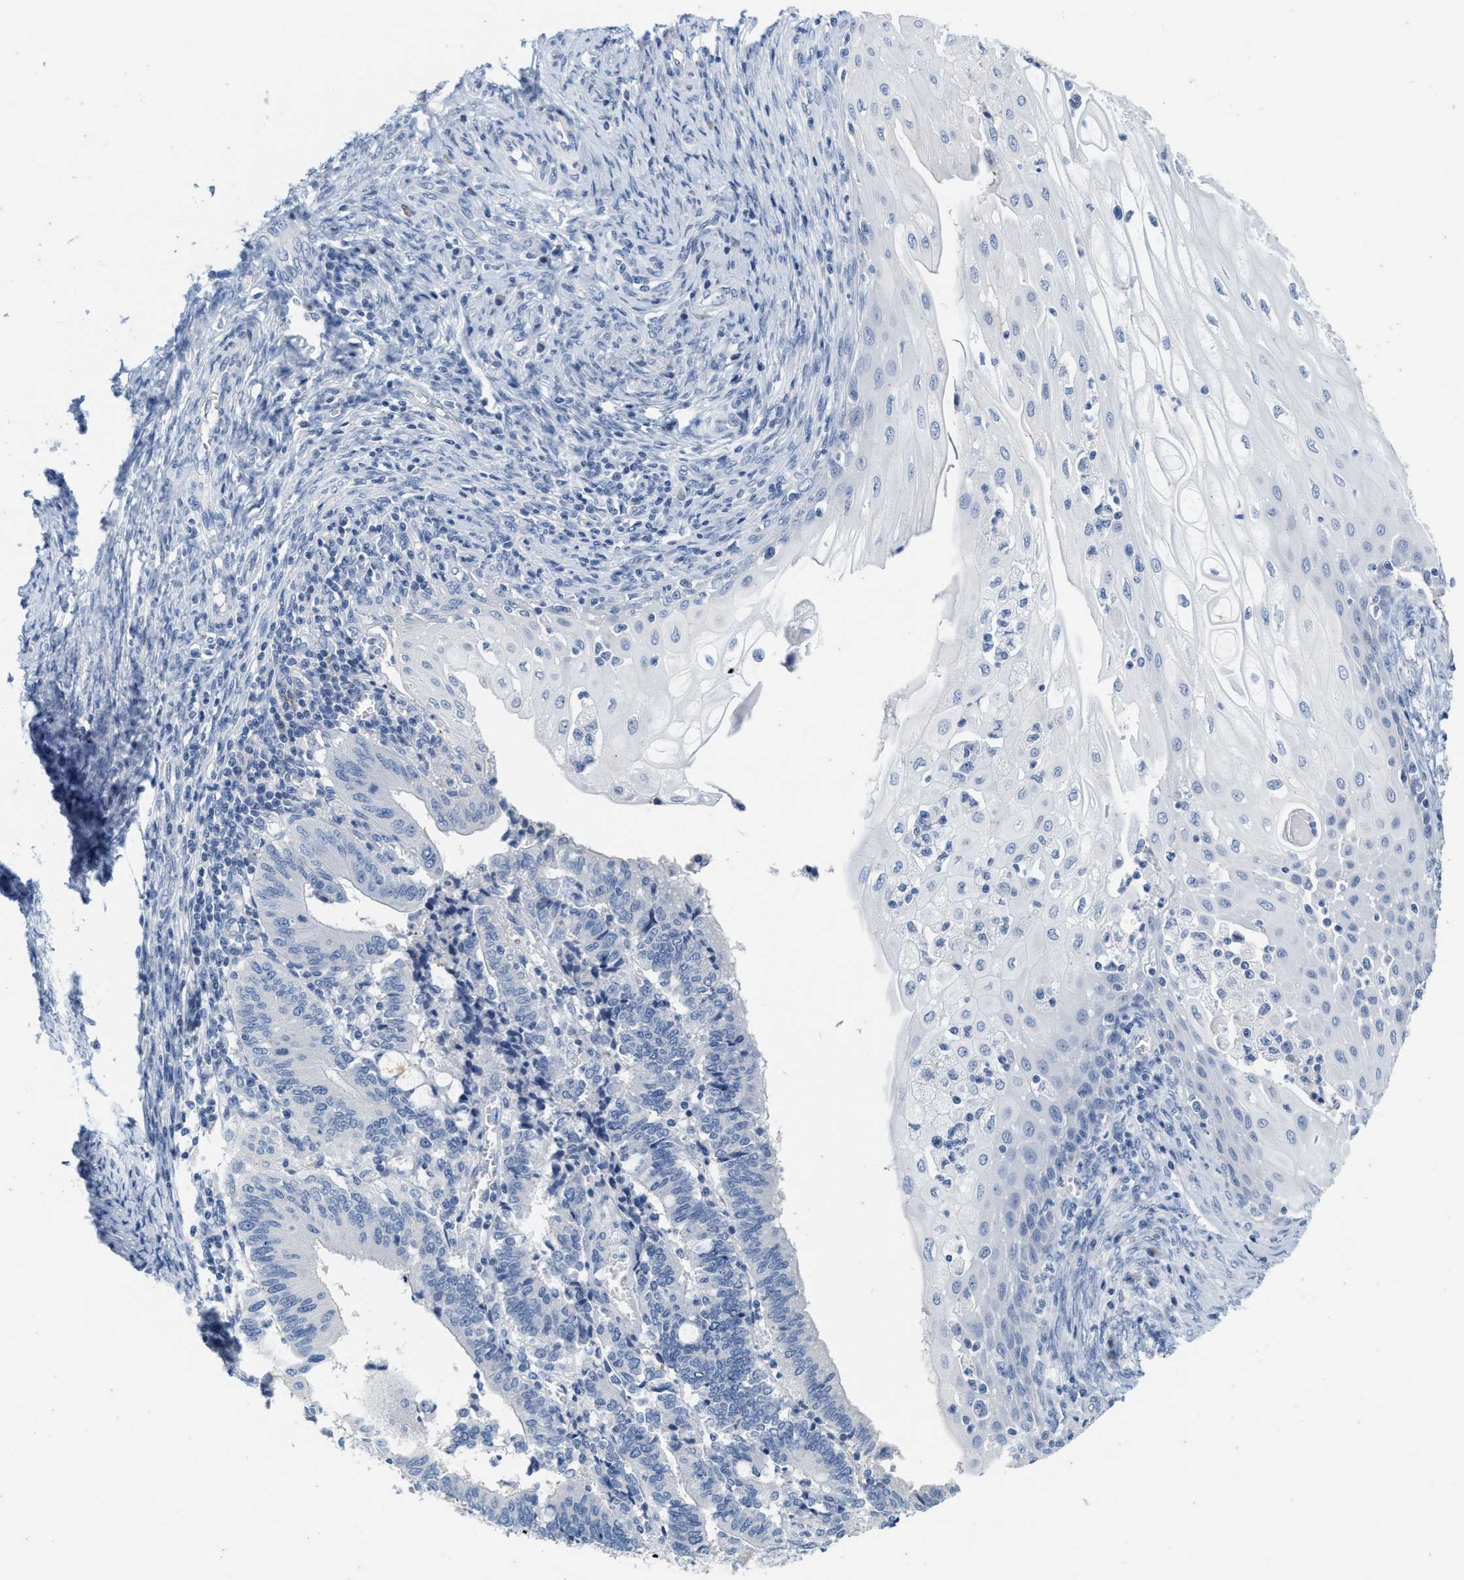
{"staining": {"intensity": "negative", "quantity": "none", "location": "none"}, "tissue": "cervical cancer", "cell_type": "Tumor cells", "image_type": "cancer", "snomed": [{"axis": "morphology", "description": "Adenocarcinoma, NOS"}, {"axis": "topography", "description": "Cervix"}], "caption": "Tumor cells show no significant protein positivity in cervical cancer (adenocarcinoma).", "gene": "ABCB11", "patient": {"sex": "female", "age": 44}}